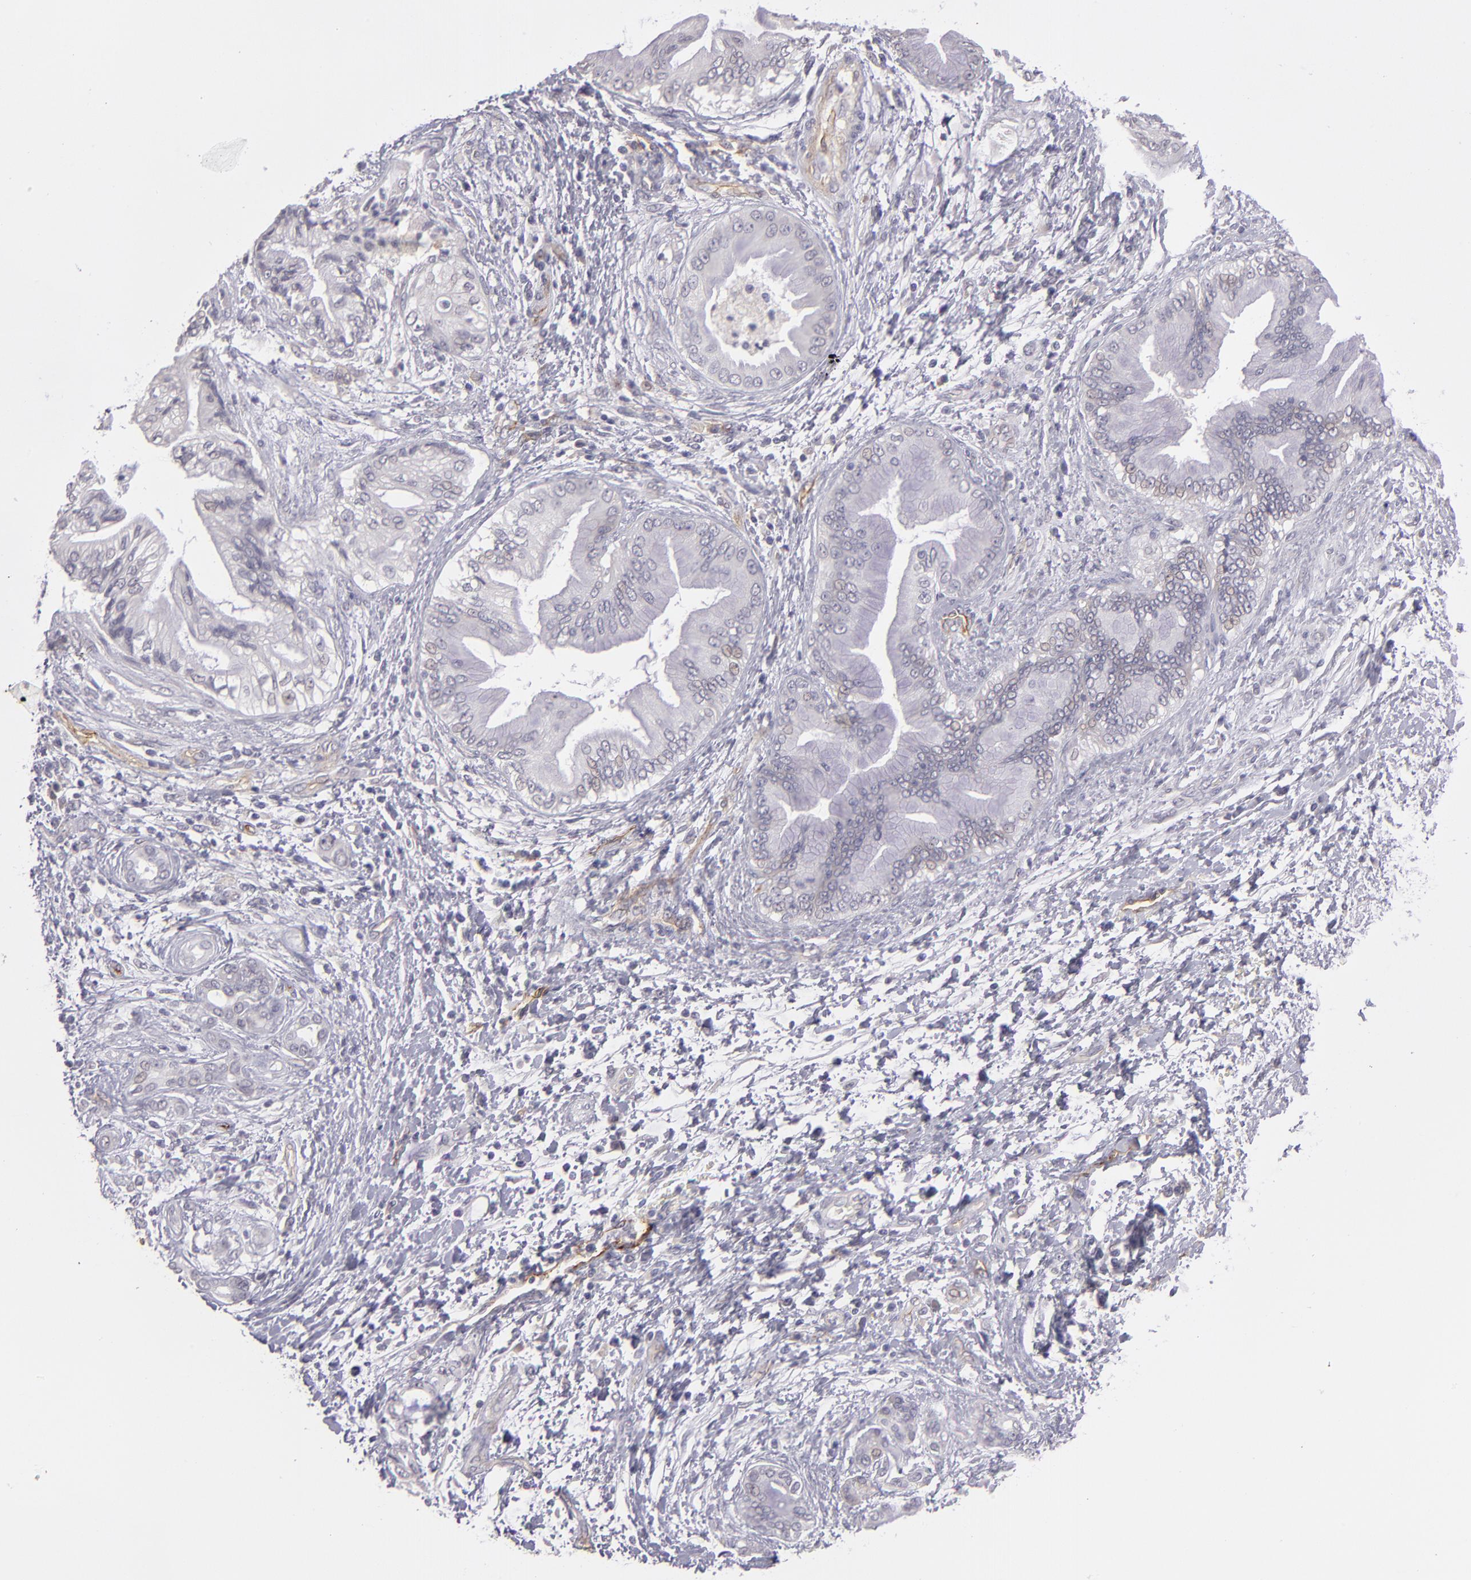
{"staining": {"intensity": "negative", "quantity": "none", "location": "none"}, "tissue": "pancreatic cancer", "cell_type": "Tumor cells", "image_type": "cancer", "snomed": [{"axis": "morphology", "description": "Adenocarcinoma, NOS"}, {"axis": "topography", "description": "Pancreas"}], "caption": "The IHC image has no significant positivity in tumor cells of pancreatic cancer tissue.", "gene": "THBD", "patient": {"sex": "female", "age": 70}}